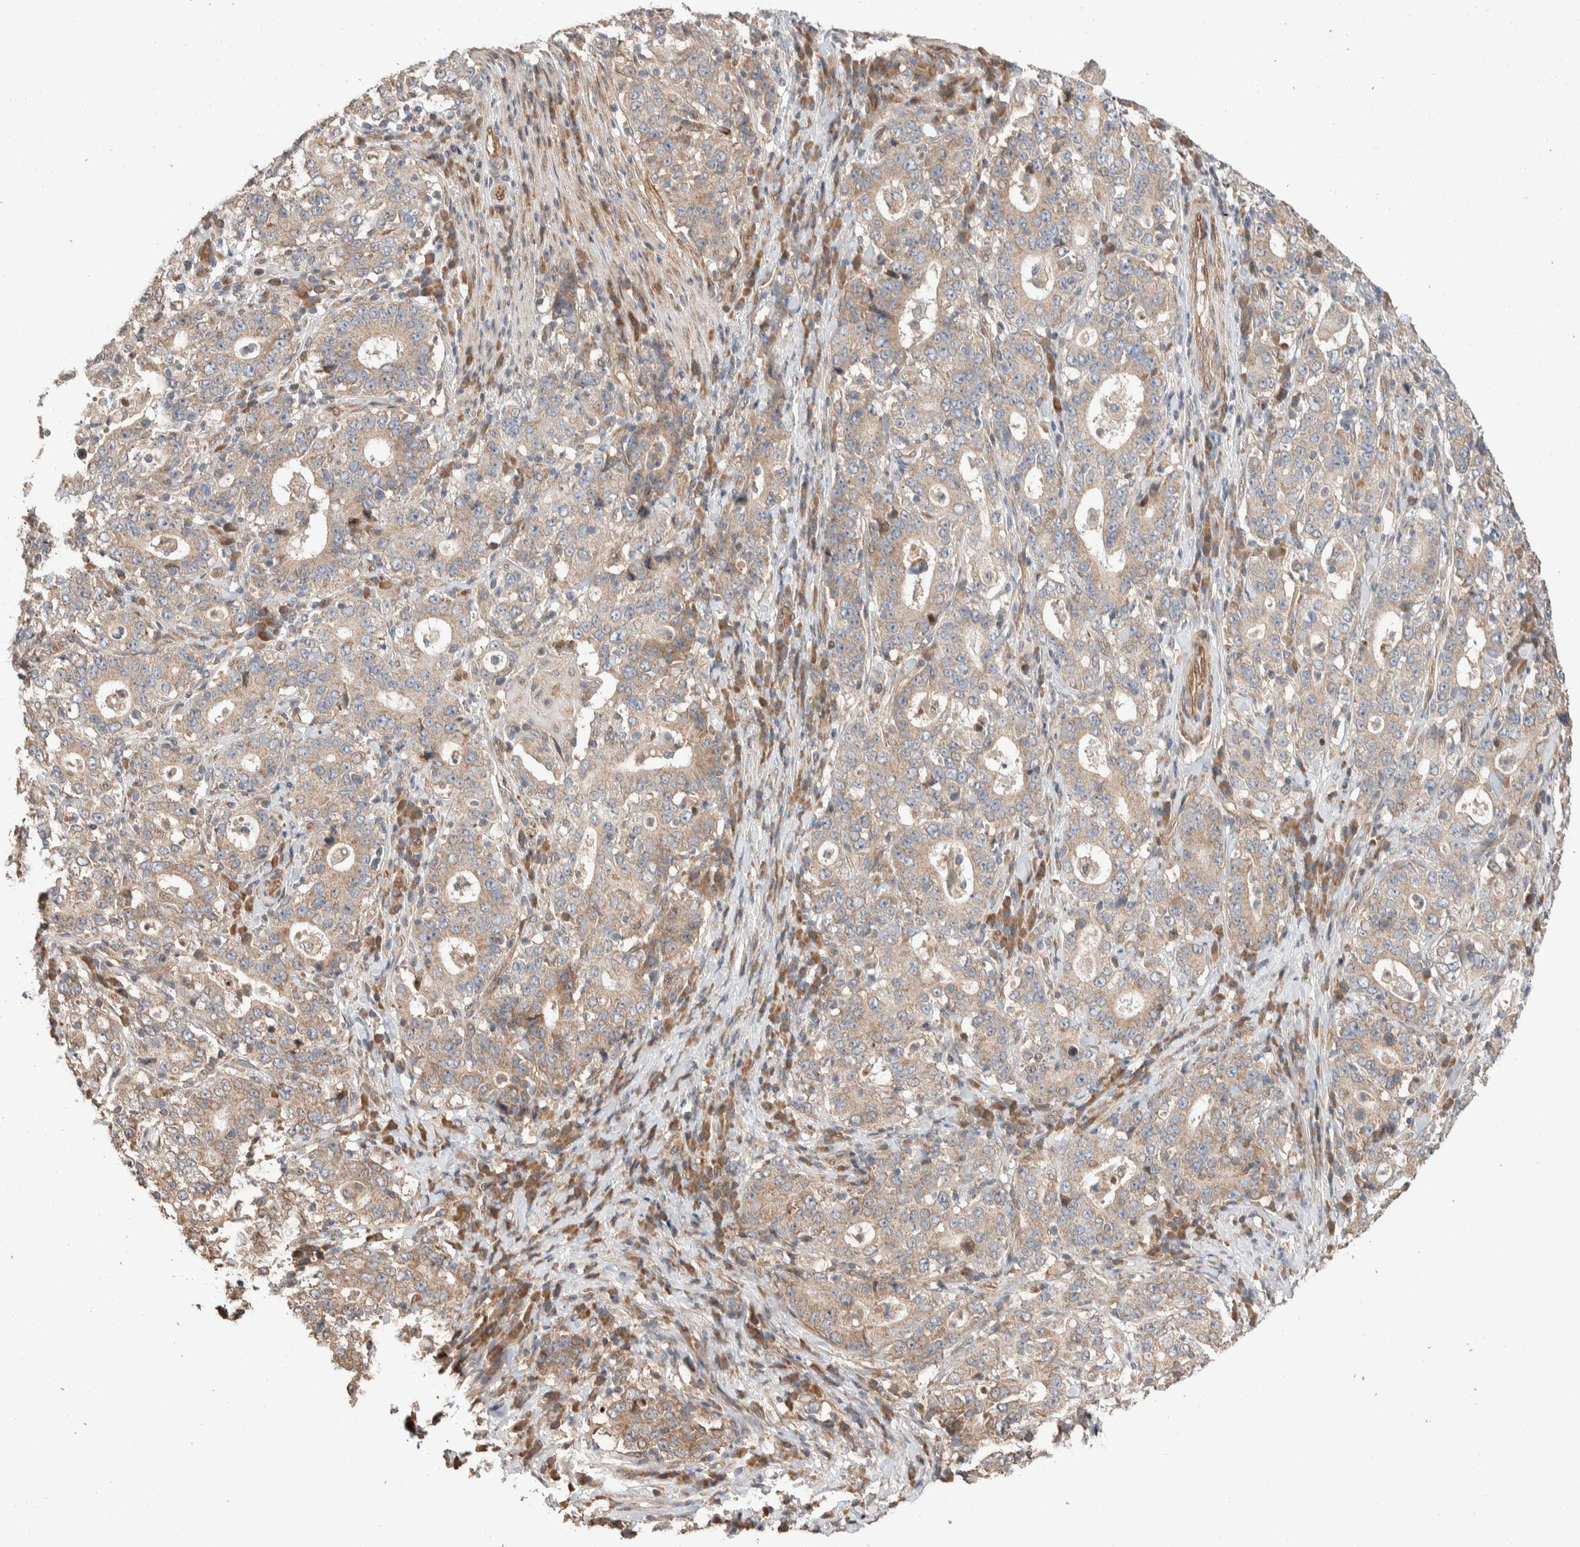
{"staining": {"intensity": "weak", "quantity": ">75%", "location": "cytoplasmic/membranous"}, "tissue": "stomach cancer", "cell_type": "Tumor cells", "image_type": "cancer", "snomed": [{"axis": "morphology", "description": "Normal tissue, NOS"}, {"axis": "morphology", "description": "Adenocarcinoma, NOS"}, {"axis": "topography", "description": "Stomach, upper"}, {"axis": "topography", "description": "Stomach"}], "caption": "Immunohistochemical staining of stomach cancer (adenocarcinoma) exhibits low levels of weak cytoplasmic/membranous expression in approximately >75% of tumor cells.", "gene": "ERC1", "patient": {"sex": "male", "age": 59}}